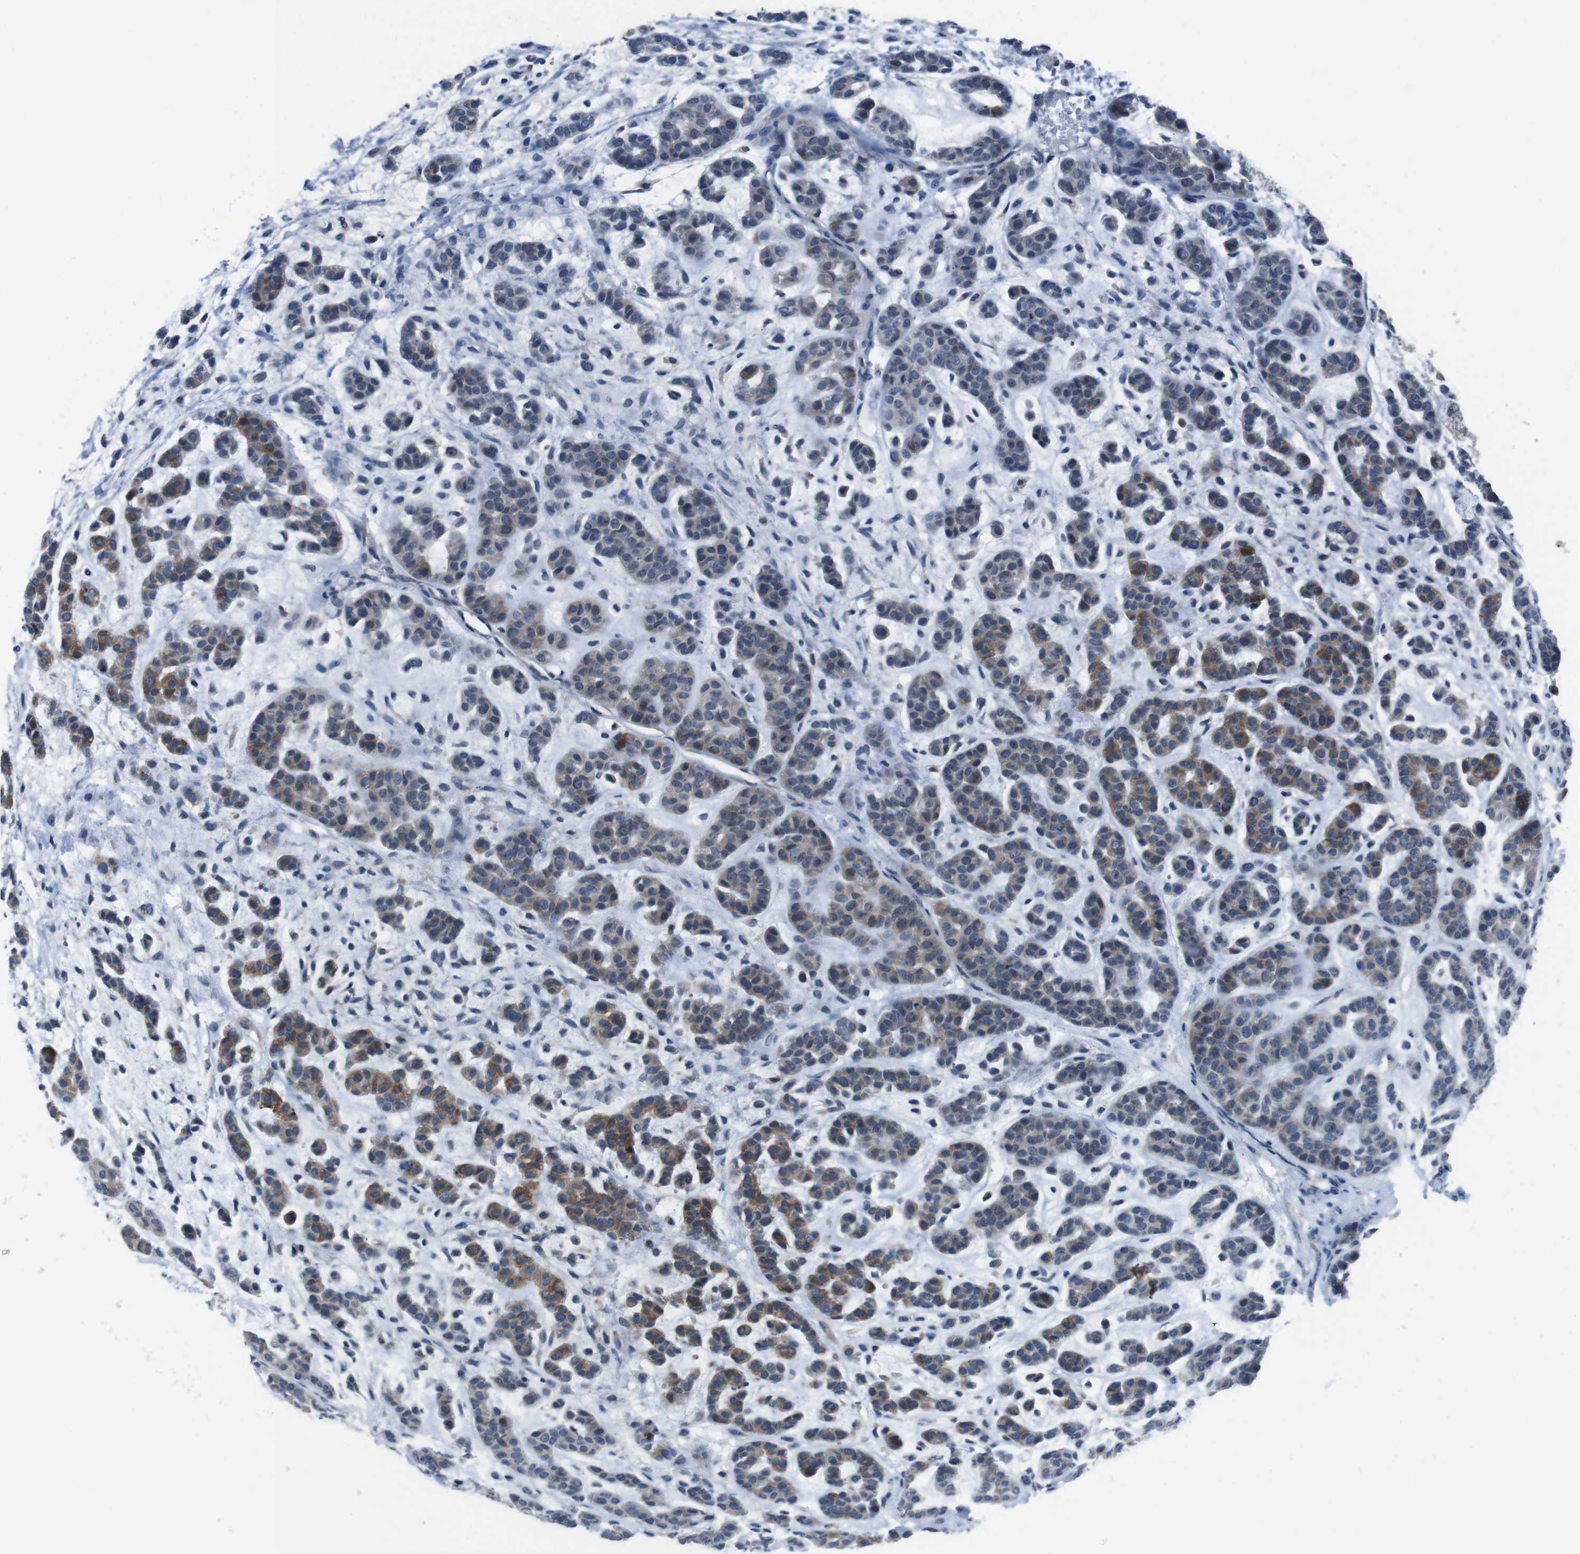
{"staining": {"intensity": "moderate", "quantity": "25%-75%", "location": "cytoplasmic/membranous"}, "tissue": "head and neck cancer", "cell_type": "Tumor cells", "image_type": "cancer", "snomed": [{"axis": "morphology", "description": "Adenocarcinoma, NOS"}, {"axis": "morphology", "description": "Adenoma, NOS"}, {"axis": "topography", "description": "Head-Neck"}], "caption": "Immunohistochemical staining of human head and neck adenocarcinoma shows medium levels of moderate cytoplasmic/membranous protein positivity in approximately 25%-75% of tumor cells. Ihc stains the protein in brown and the nuclei are stained blue.", "gene": "CDH22", "patient": {"sex": "female", "age": 55}}